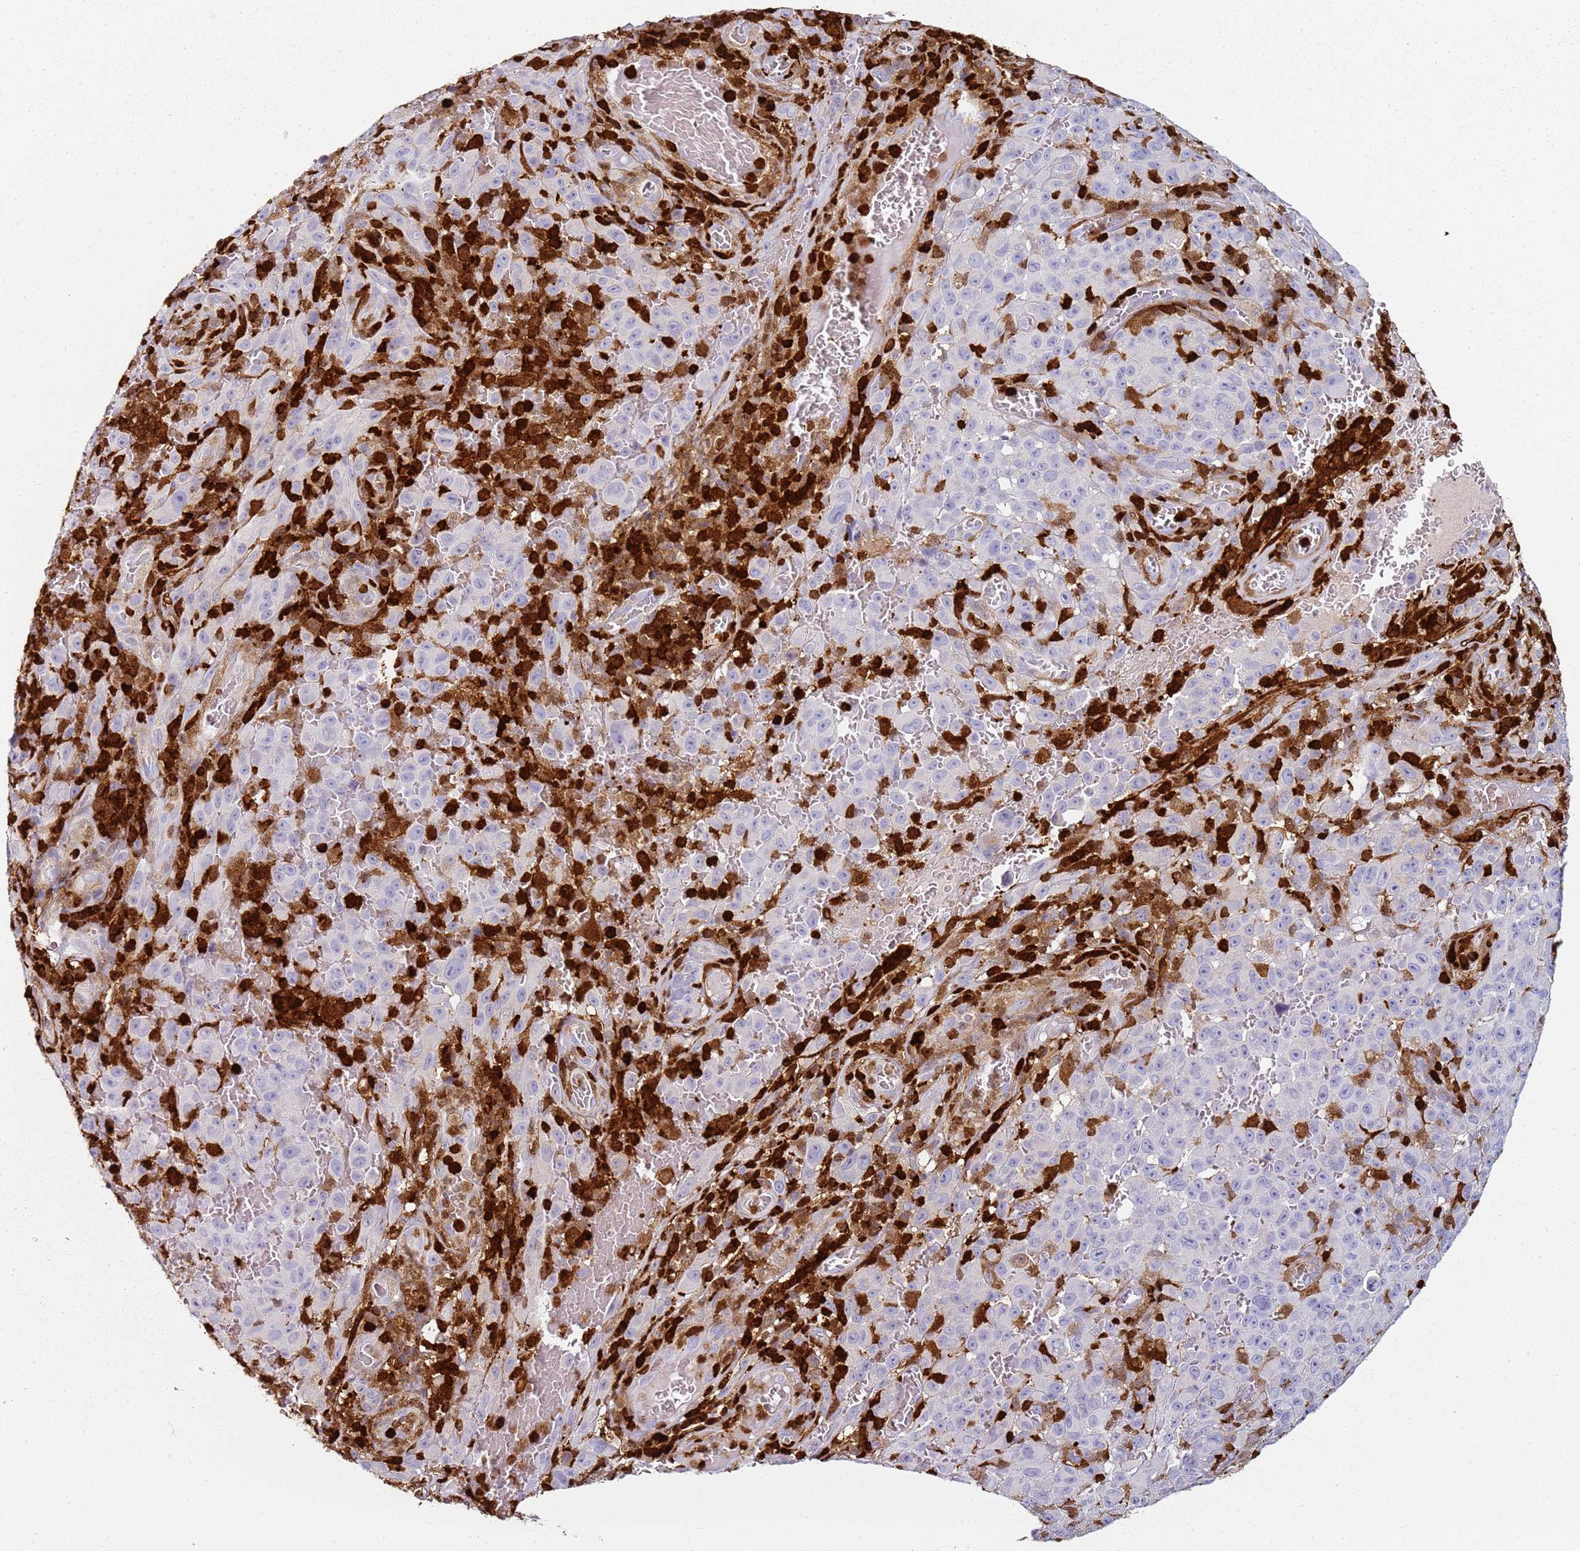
{"staining": {"intensity": "negative", "quantity": "none", "location": "none"}, "tissue": "melanoma", "cell_type": "Tumor cells", "image_type": "cancer", "snomed": [{"axis": "morphology", "description": "Malignant melanoma, NOS"}, {"axis": "topography", "description": "Skin"}], "caption": "Tumor cells show no significant staining in malignant melanoma.", "gene": "S100A4", "patient": {"sex": "female", "age": 82}}